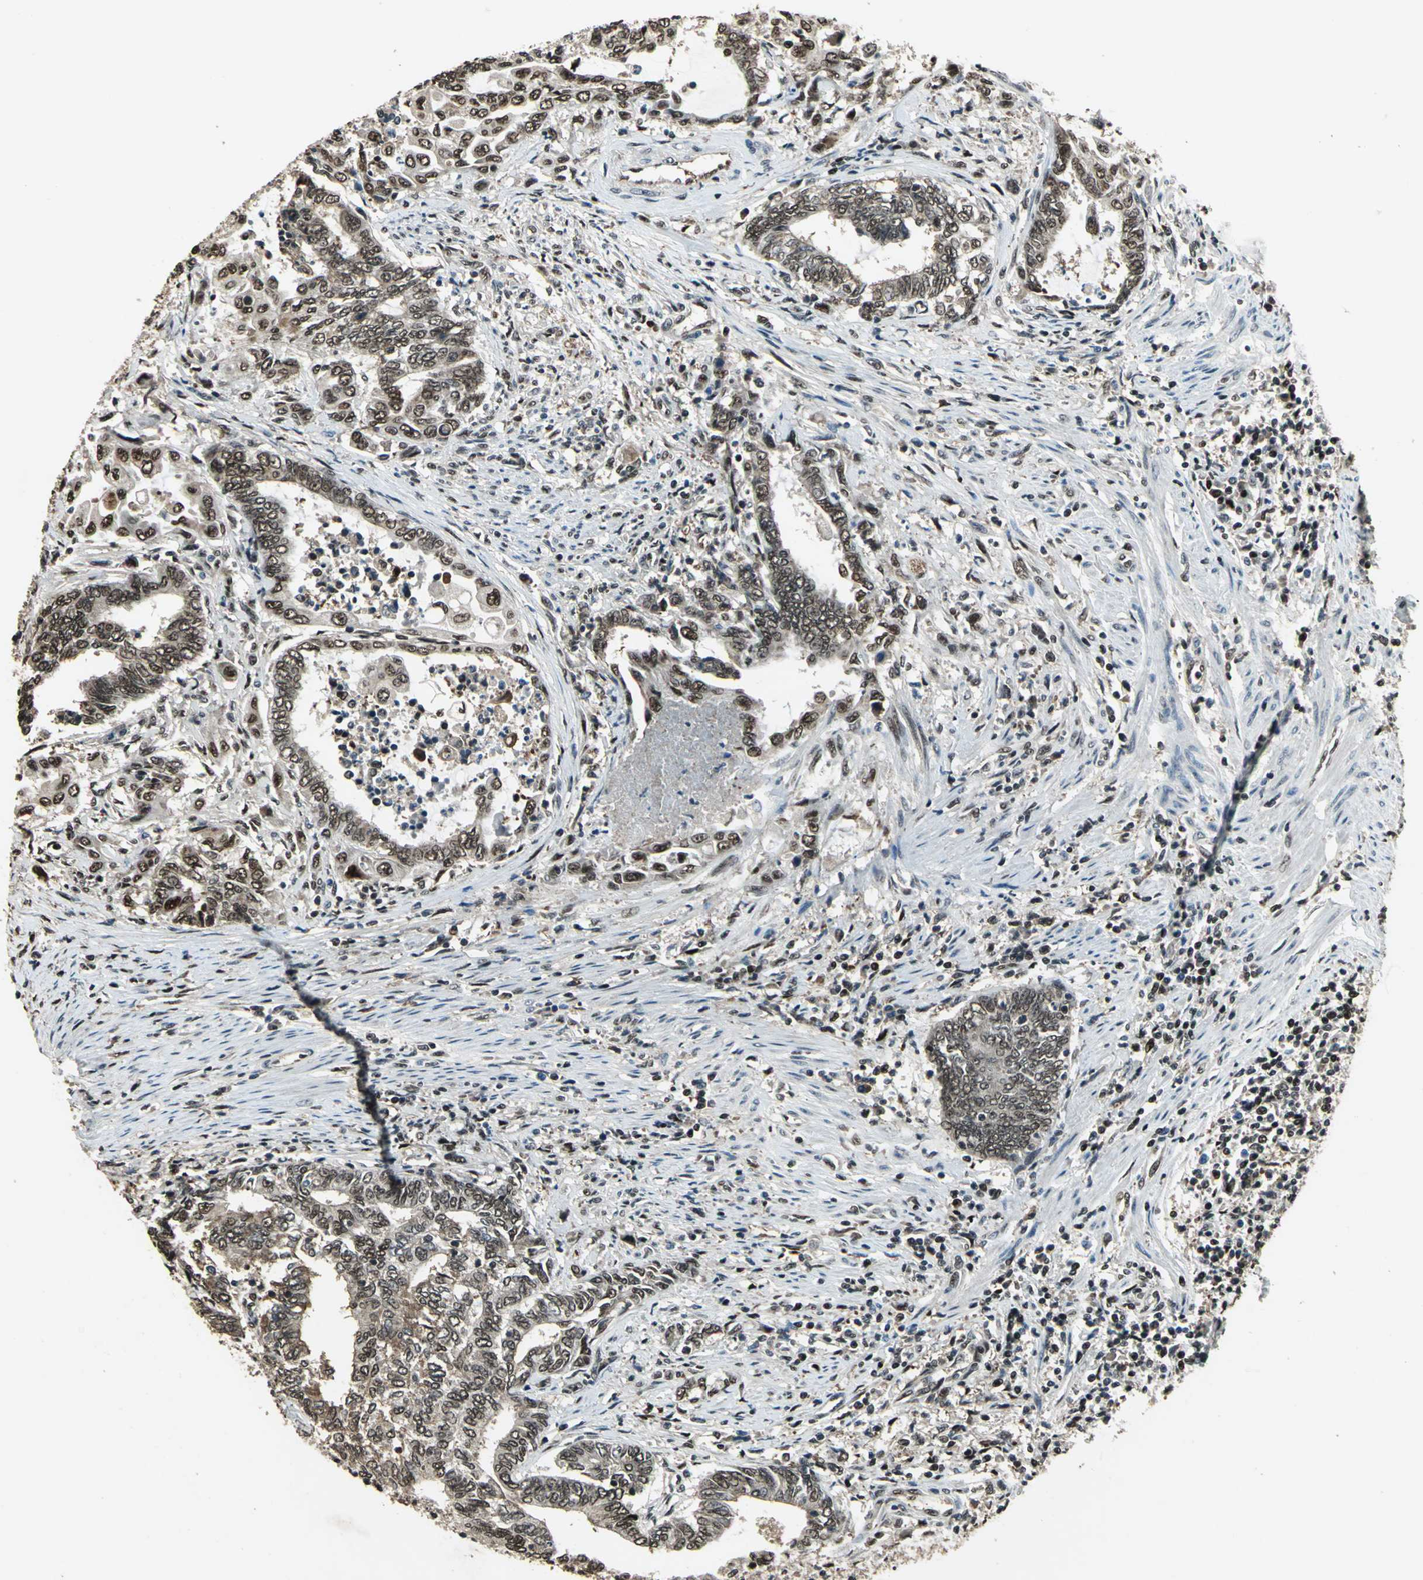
{"staining": {"intensity": "moderate", "quantity": ">75%", "location": "nuclear"}, "tissue": "endometrial cancer", "cell_type": "Tumor cells", "image_type": "cancer", "snomed": [{"axis": "morphology", "description": "Adenocarcinoma, NOS"}, {"axis": "topography", "description": "Uterus"}, {"axis": "topography", "description": "Endometrium"}], "caption": "Immunohistochemistry photomicrograph of neoplastic tissue: human adenocarcinoma (endometrial) stained using immunohistochemistry demonstrates medium levels of moderate protein expression localized specifically in the nuclear of tumor cells, appearing as a nuclear brown color.", "gene": "MIS18BP1", "patient": {"sex": "female", "age": 70}}